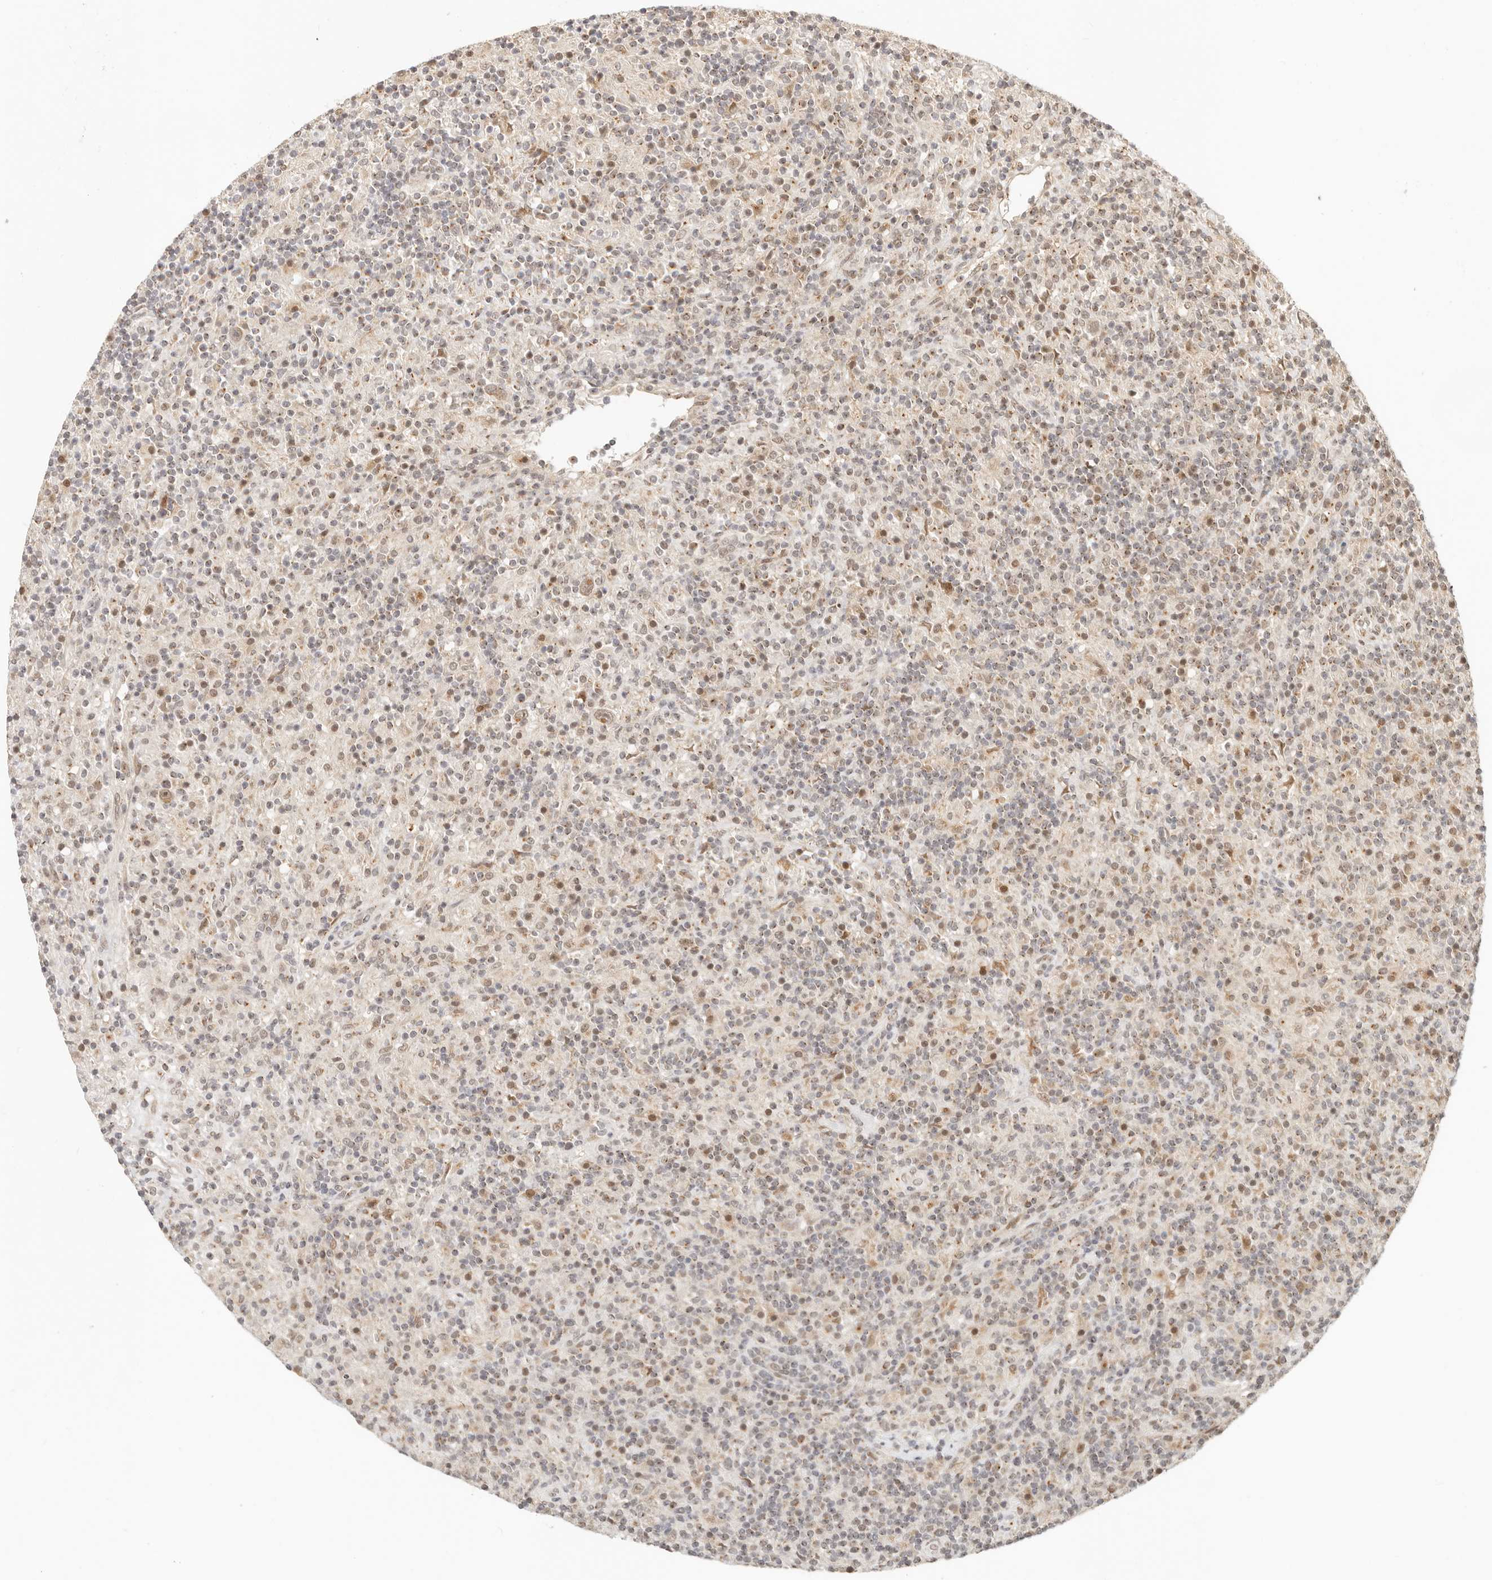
{"staining": {"intensity": "weak", "quantity": ">75%", "location": "cytoplasmic/membranous,nuclear"}, "tissue": "lymphoma", "cell_type": "Tumor cells", "image_type": "cancer", "snomed": [{"axis": "morphology", "description": "Hodgkin's disease, NOS"}, {"axis": "topography", "description": "Lymph node"}], "caption": "Immunohistochemical staining of Hodgkin's disease displays weak cytoplasmic/membranous and nuclear protein positivity in approximately >75% of tumor cells. Ihc stains the protein in brown and the nuclei are stained blue.", "gene": "INTS11", "patient": {"sex": "male", "age": 70}}